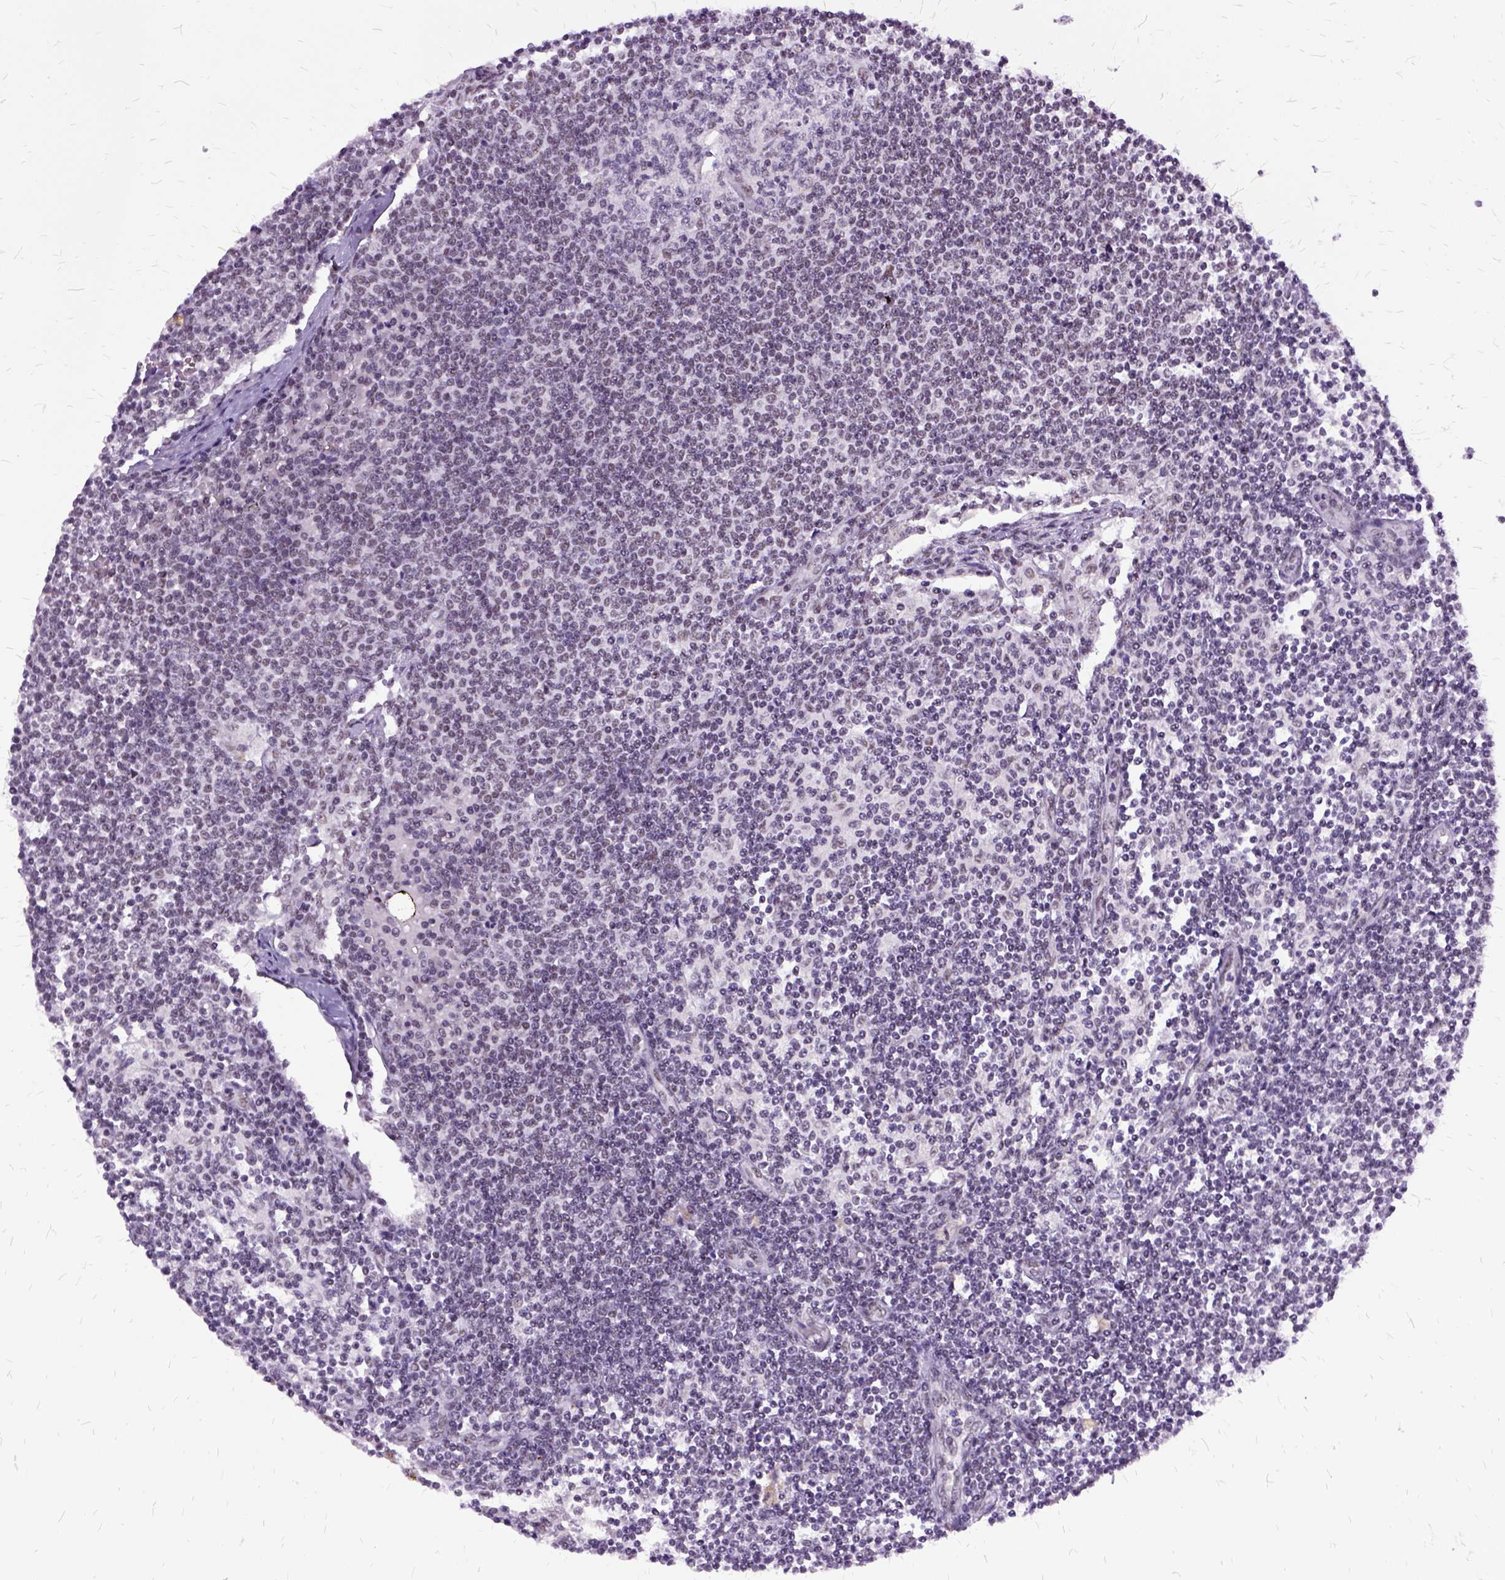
{"staining": {"intensity": "moderate", "quantity": "<25%", "location": "nuclear"}, "tissue": "lymph node", "cell_type": "Non-germinal center cells", "image_type": "normal", "snomed": [{"axis": "morphology", "description": "Normal tissue, NOS"}, {"axis": "topography", "description": "Lymph node"}], "caption": "Lymph node stained for a protein (brown) displays moderate nuclear positive staining in approximately <25% of non-germinal center cells.", "gene": "SETD1A", "patient": {"sex": "female", "age": 69}}